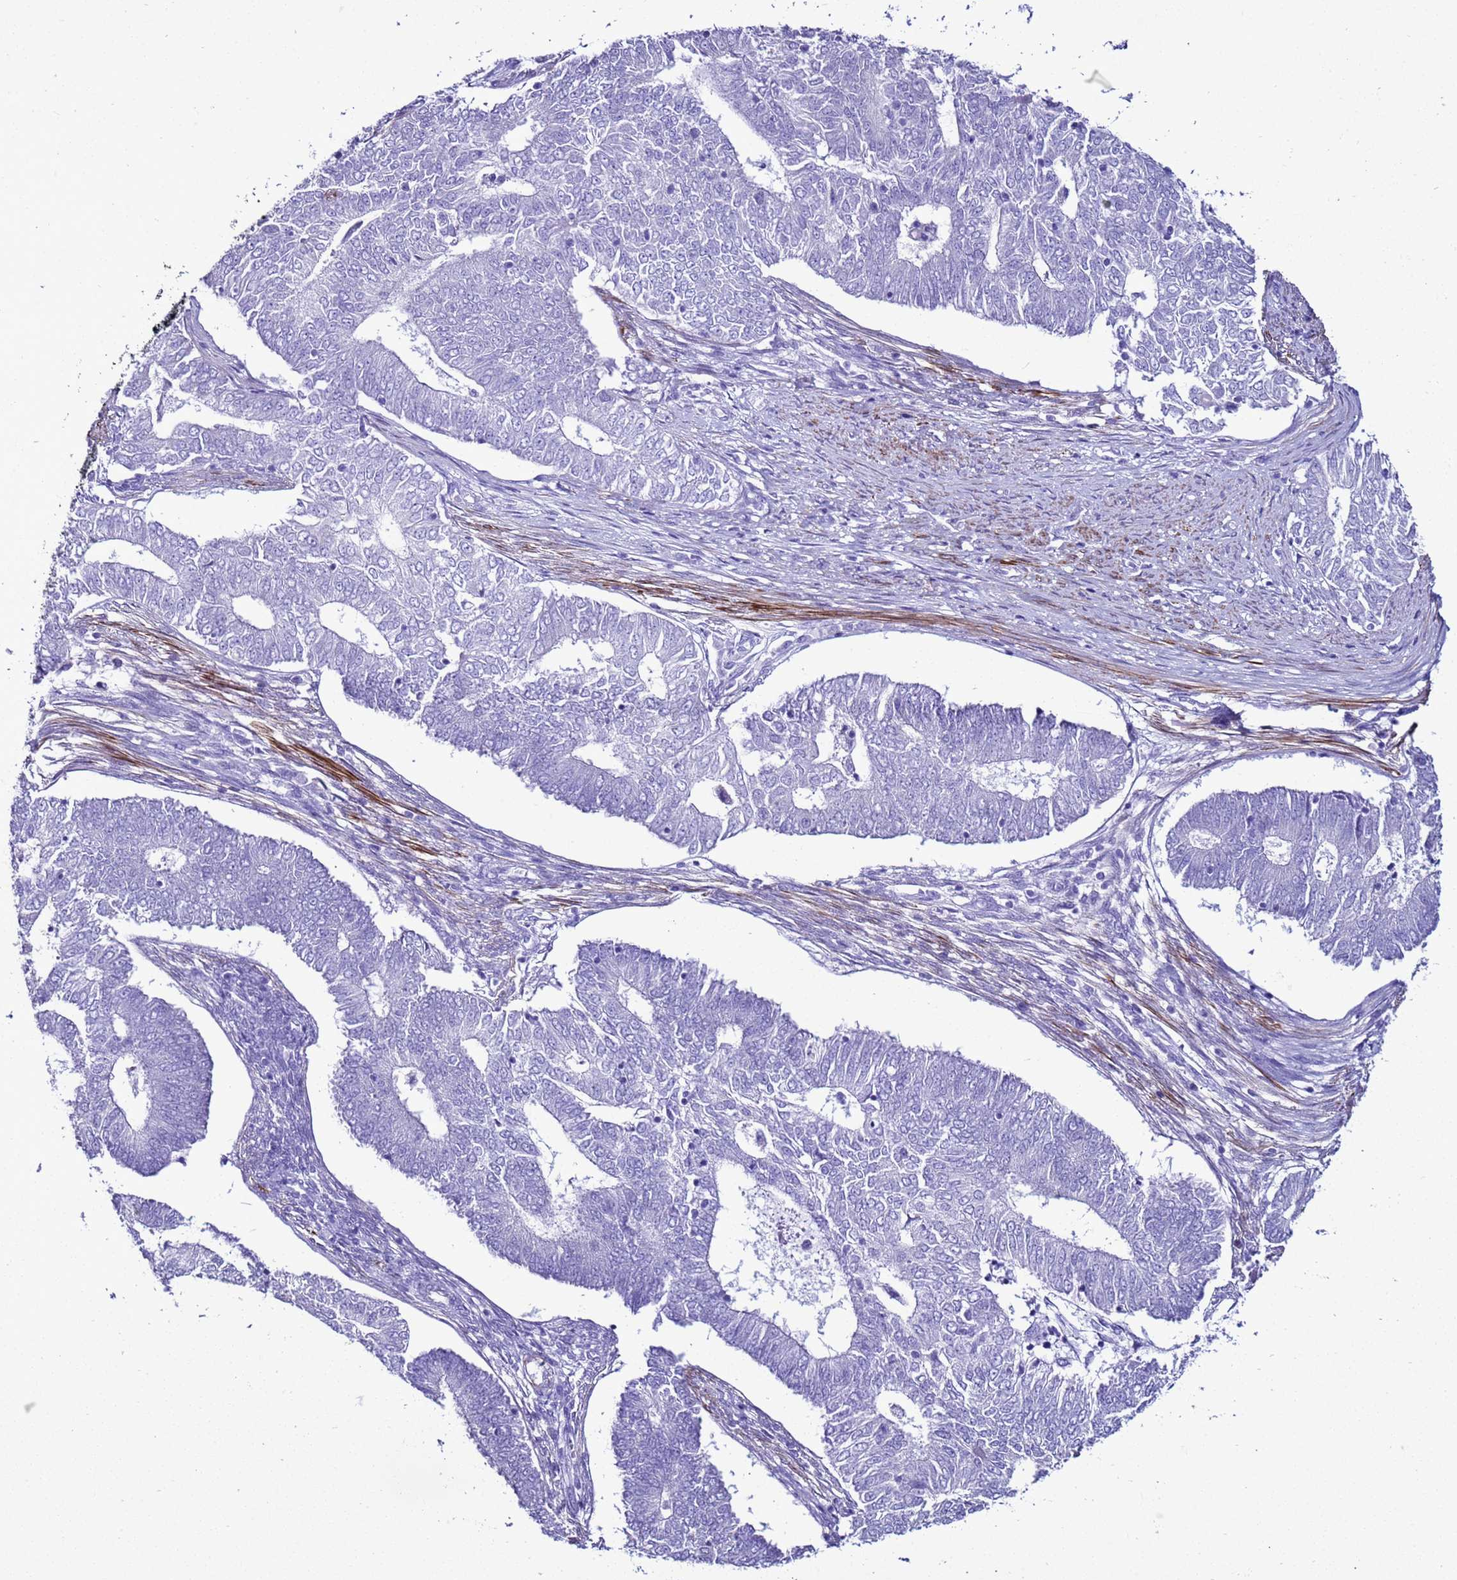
{"staining": {"intensity": "negative", "quantity": "none", "location": "none"}, "tissue": "endometrial cancer", "cell_type": "Tumor cells", "image_type": "cancer", "snomed": [{"axis": "morphology", "description": "Adenocarcinoma, NOS"}, {"axis": "topography", "description": "Endometrium"}], "caption": "Endometrial cancer was stained to show a protein in brown. There is no significant positivity in tumor cells.", "gene": "LCMT1", "patient": {"sex": "female", "age": 62}}